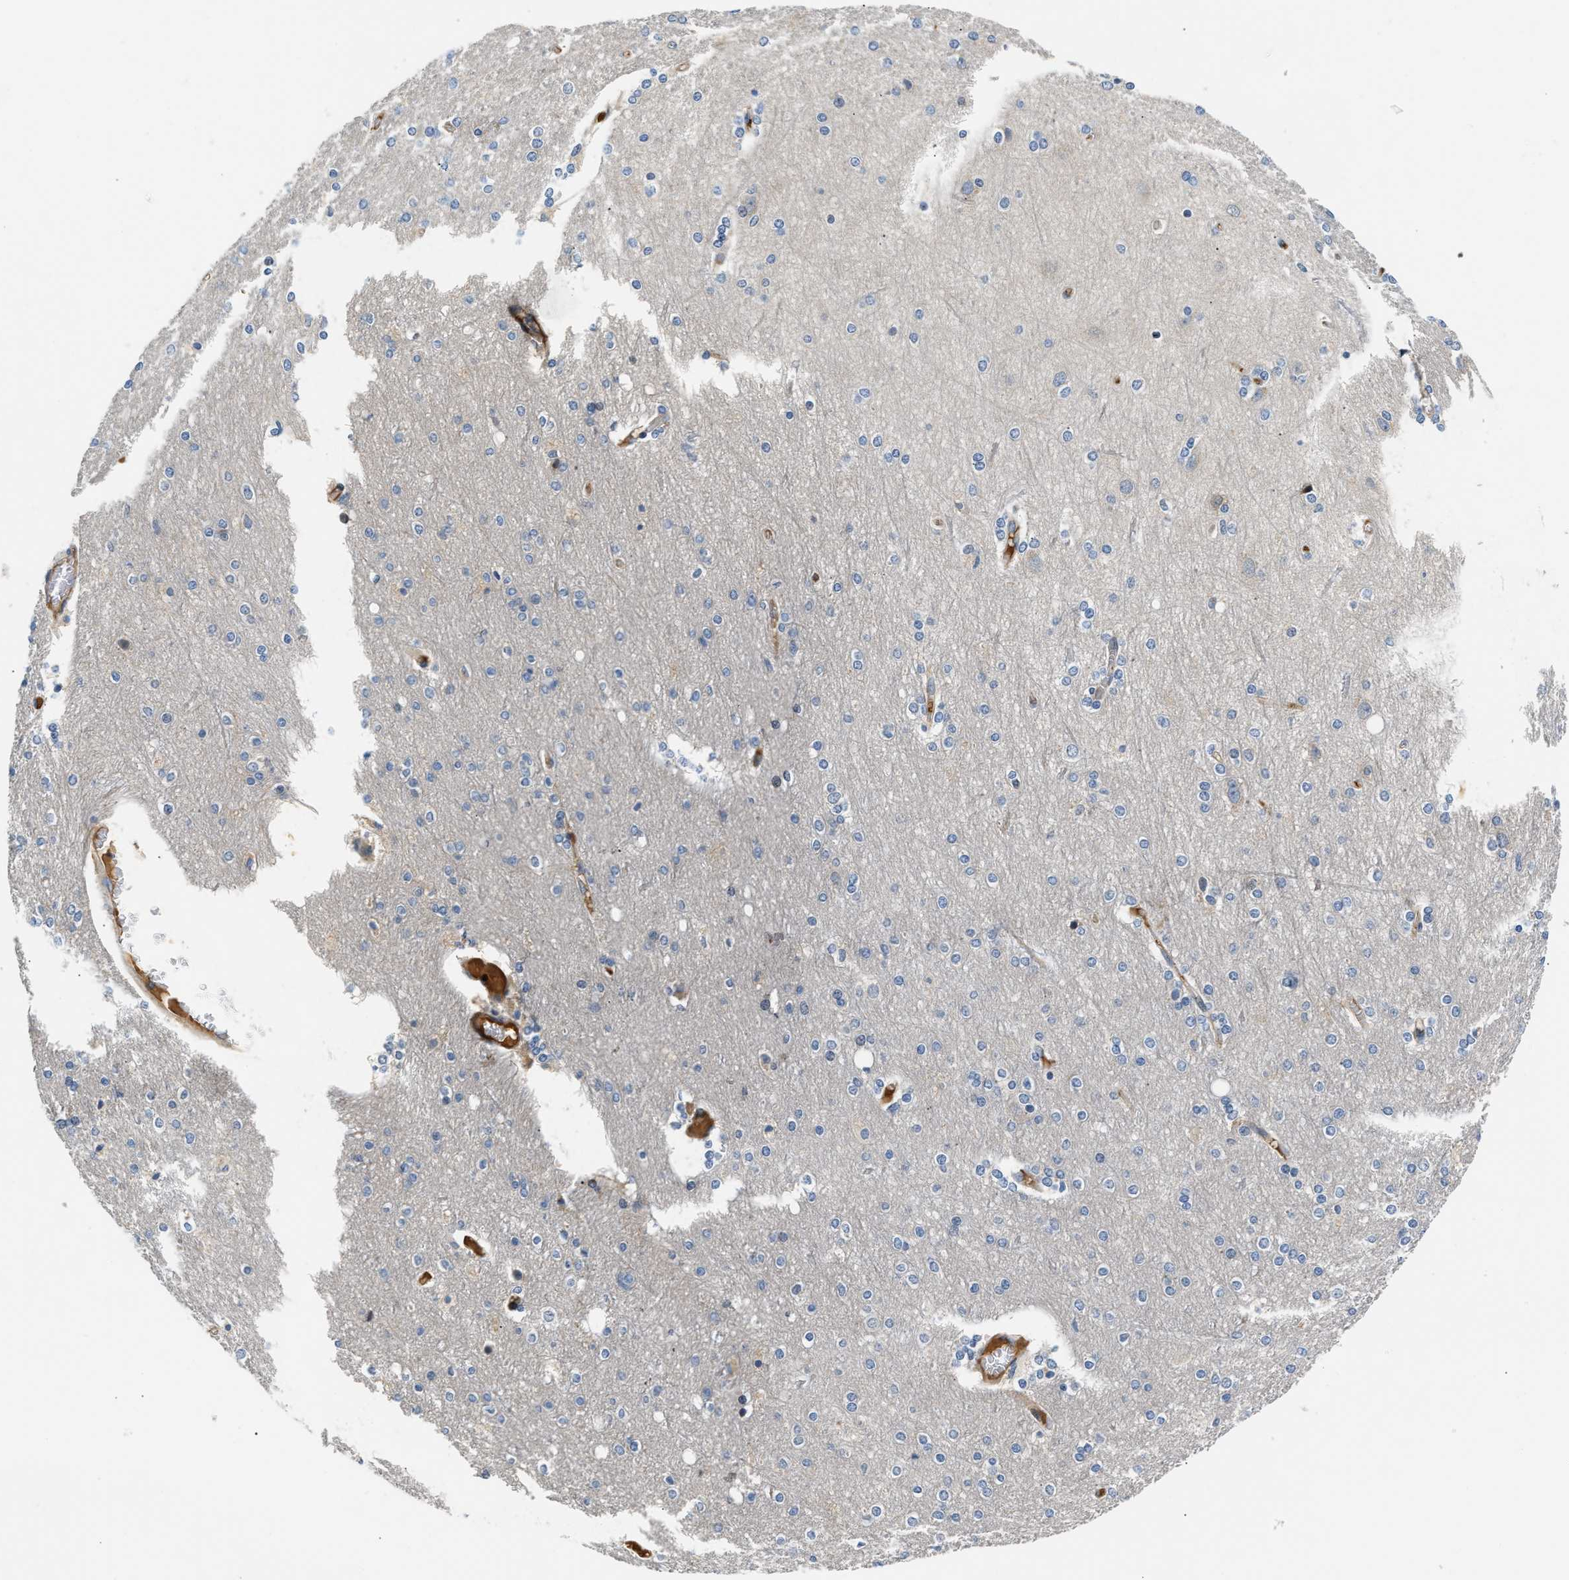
{"staining": {"intensity": "moderate", "quantity": ">75%", "location": "cytoplasmic/membranous"}, "tissue": "cerebral cortex", "cell_type": "Endothelial cells", "image_type": "normal", "snomed": [{"axis": "morphology", "description": "Normal tissue, NOS"}, {"axis": "topography", "description": "Cerebral cortex"}], "caption": "Moderate cytoplasmic/membranous positivity for a protein is appreciated in about >75% of endothelial cells of normal cerebral cortex using IHC.", "gene": "TNIP2", "patient": {"sex": "female", "age": 54}}